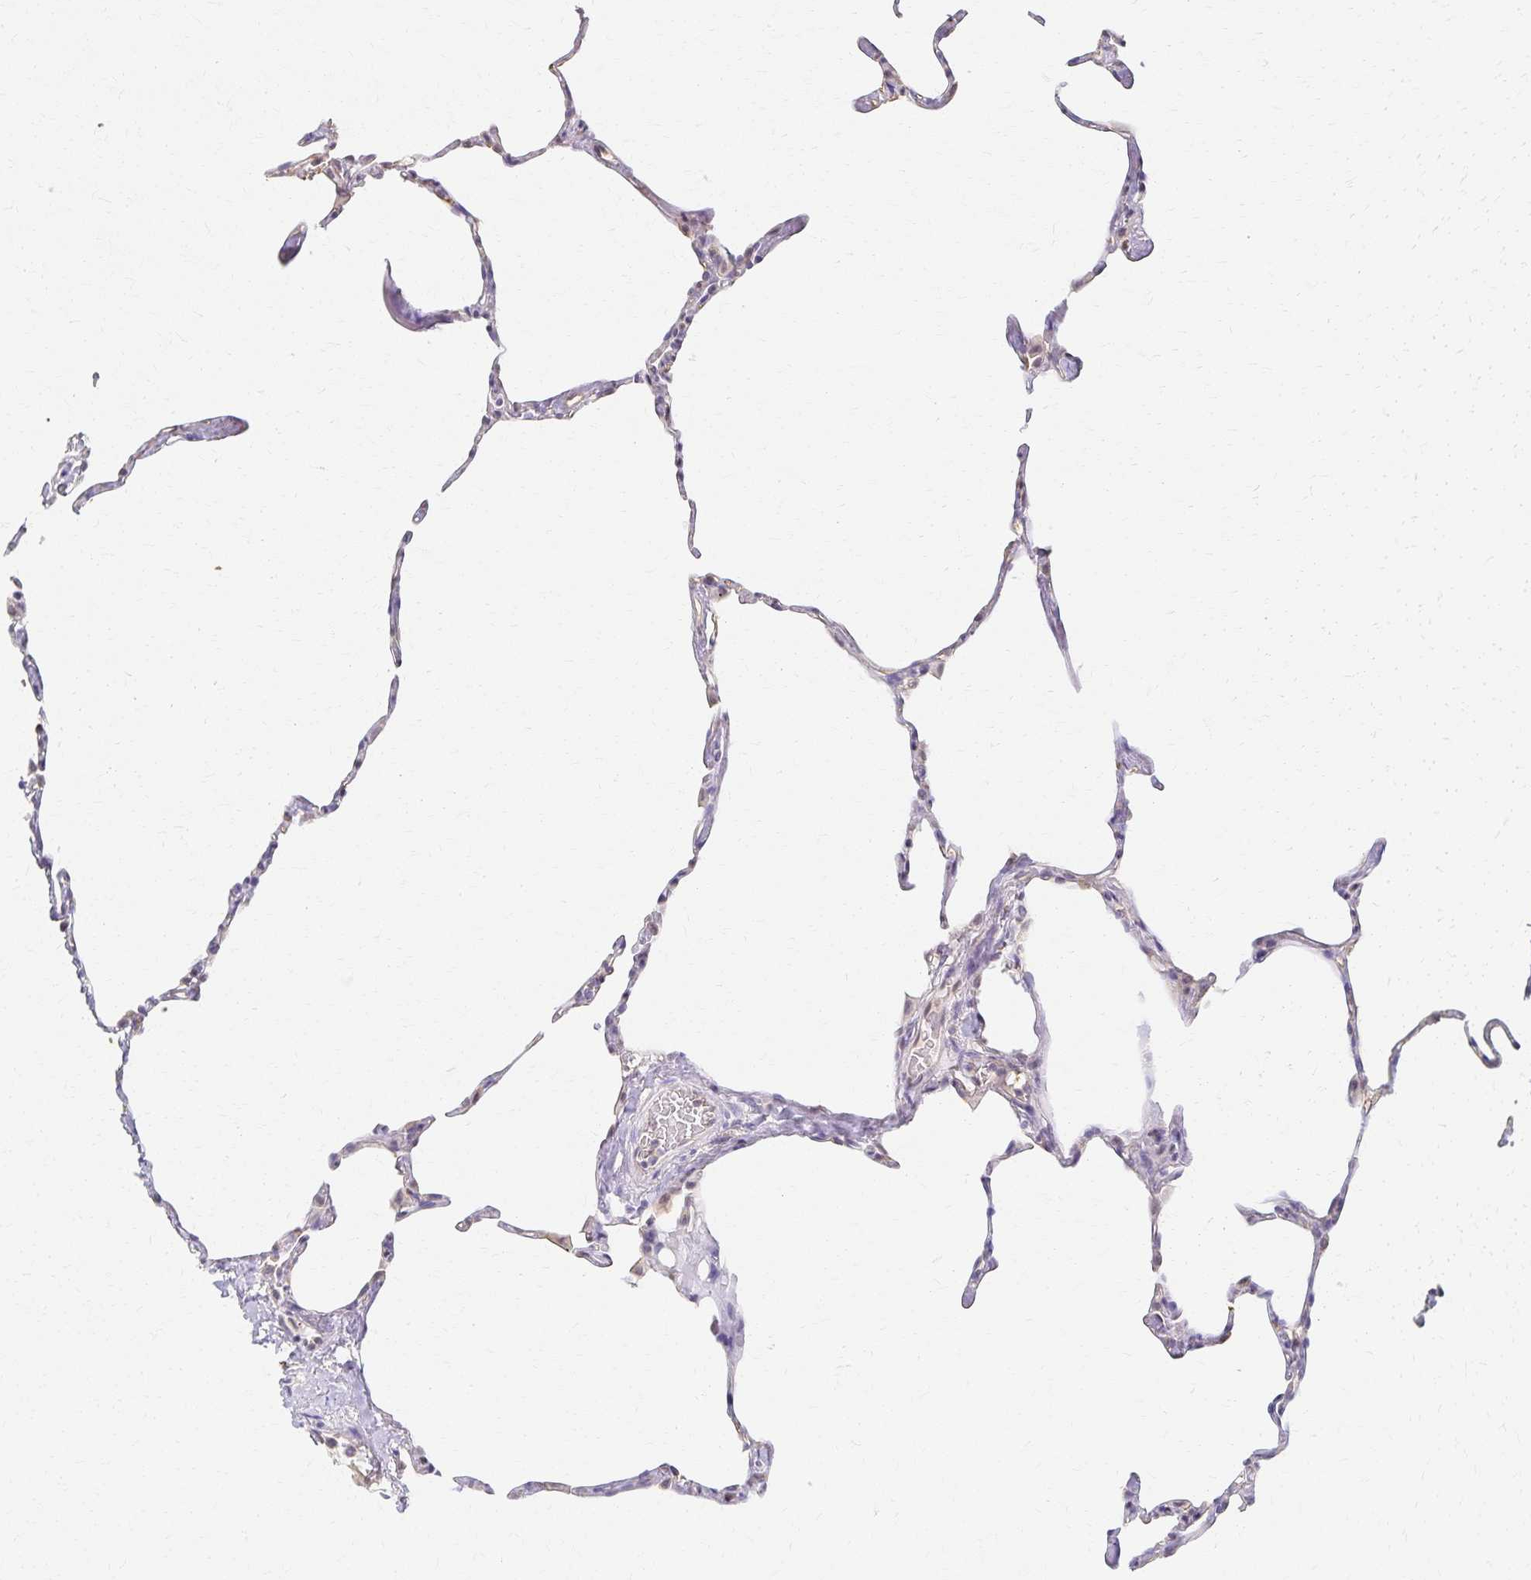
{"staining": {"intensity": "weak", "quantity": "25%-75%", "location": "cytoplasmic/membranous"}, "tissue": "lung", "cell_type": "Alveolar cells", "image_type": "normal", "snomed": [{"axis": "morphology", "description": "Normal tissue, NOS"}, {"axis": "topography", "description": "Lung"}], "caption": "High-magnification brightfield microscopy of unremarkable lung stained with DAB (brown) and counterstained with hematoxylin (blue). alveolar cells exhibit weak cytoplasmic/membranous staining is present in about25%-75% of cells.", "gene": "AZGP1", "patient": {"sex": "male", "age": 65}}